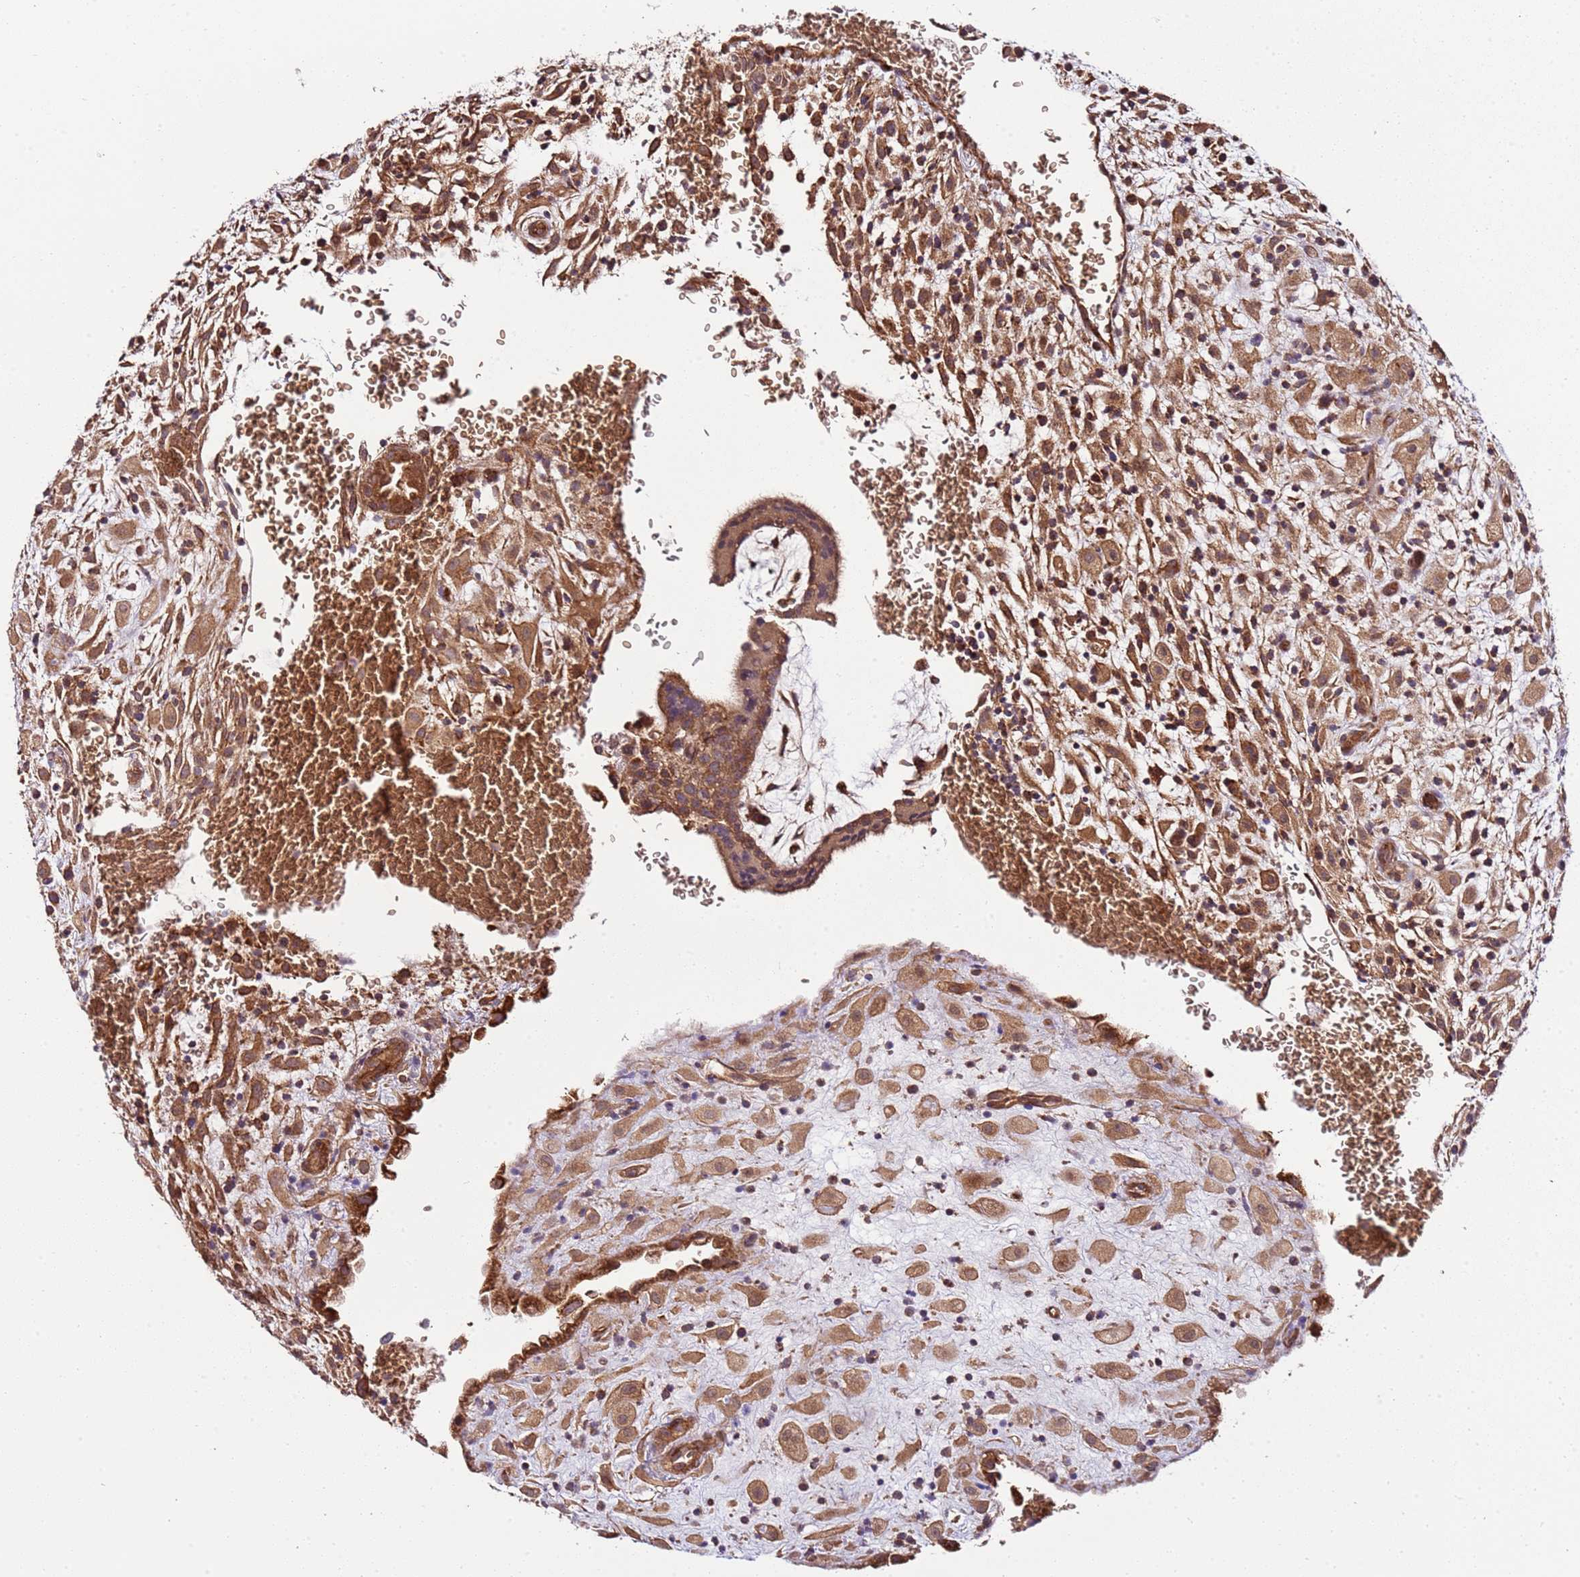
{"staining": {"intensity": "moderate", "quantity": ">75%", "location": "cytoplasmic/membranous"}, "tissue": "placenta", "cell_type": "Decidual cells", "image_type": "normal", "snomed": [{"axis": "morphology", "description": "Normal tissue, NOS"}, {"axis": "topography", "description": "Placenta"}], "caption": "Immunohistochemical staining of benign placenta displays moderate cytoplasmic/membranous protein expression in approximately >75% of decidual cells.", "gene": "TM2D2", "patient": {"sex": "female", "age": 35}}